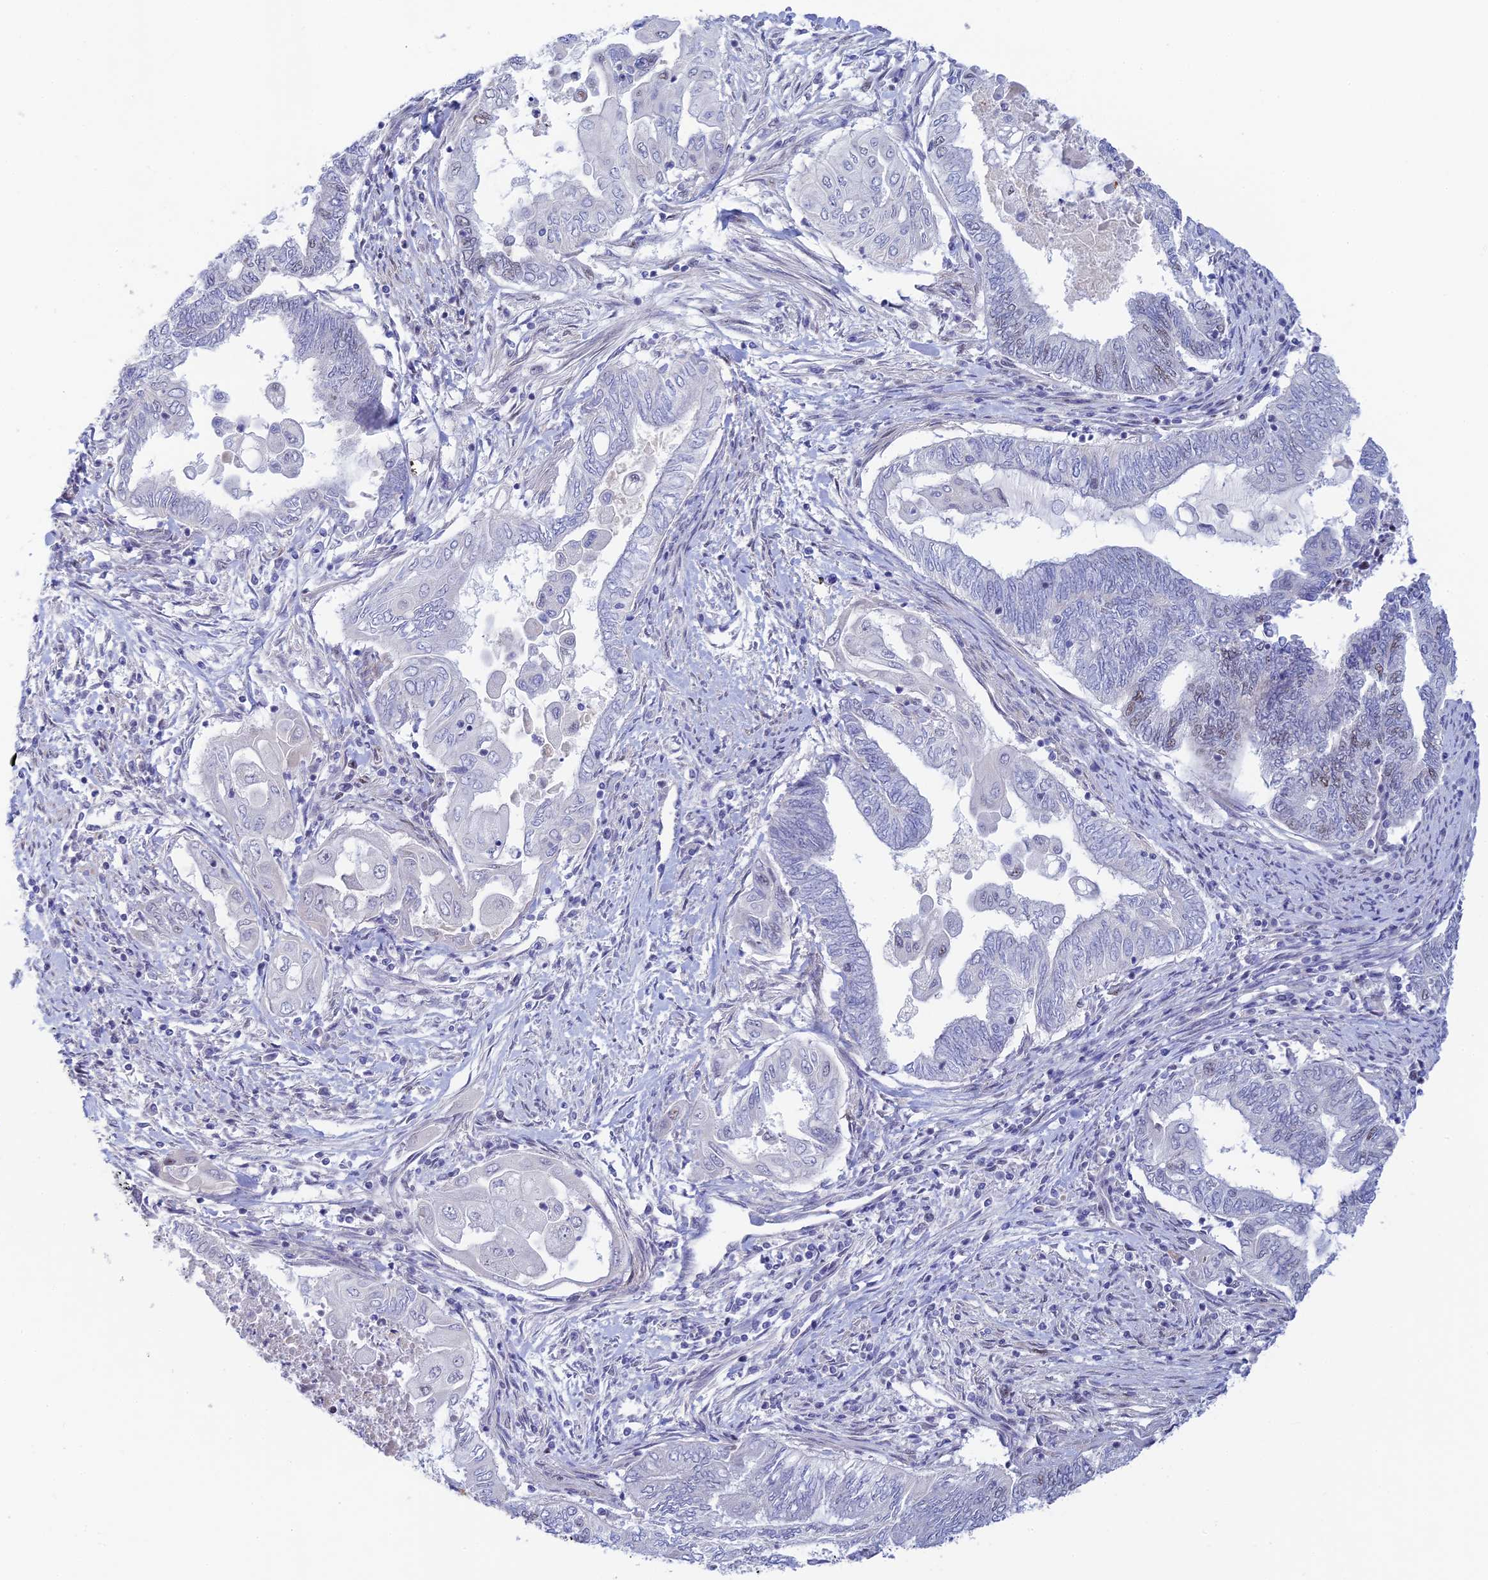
{"staining": {"intensity": "negative", "quantity": "none", "location": "none"}, "tissue": "endometrial cancer", "cell_type": "Tumor cells", "image_type": "cancer", "snomed": [{"axis": "morphology", "description": "Adenocarcinoma, NOS"}, {"axis": "topography", "description": "Uterus"}, {"axis": "topography", "description": "Endometrium"}], "caption": "This is a histopathology image of immunohistochemistry staining of endometrial cancer (adenocarcinoma), which shows no staining in tumor cells.", "gene": "CFAP92", "patient": {"sex": "female", "age": 70}}